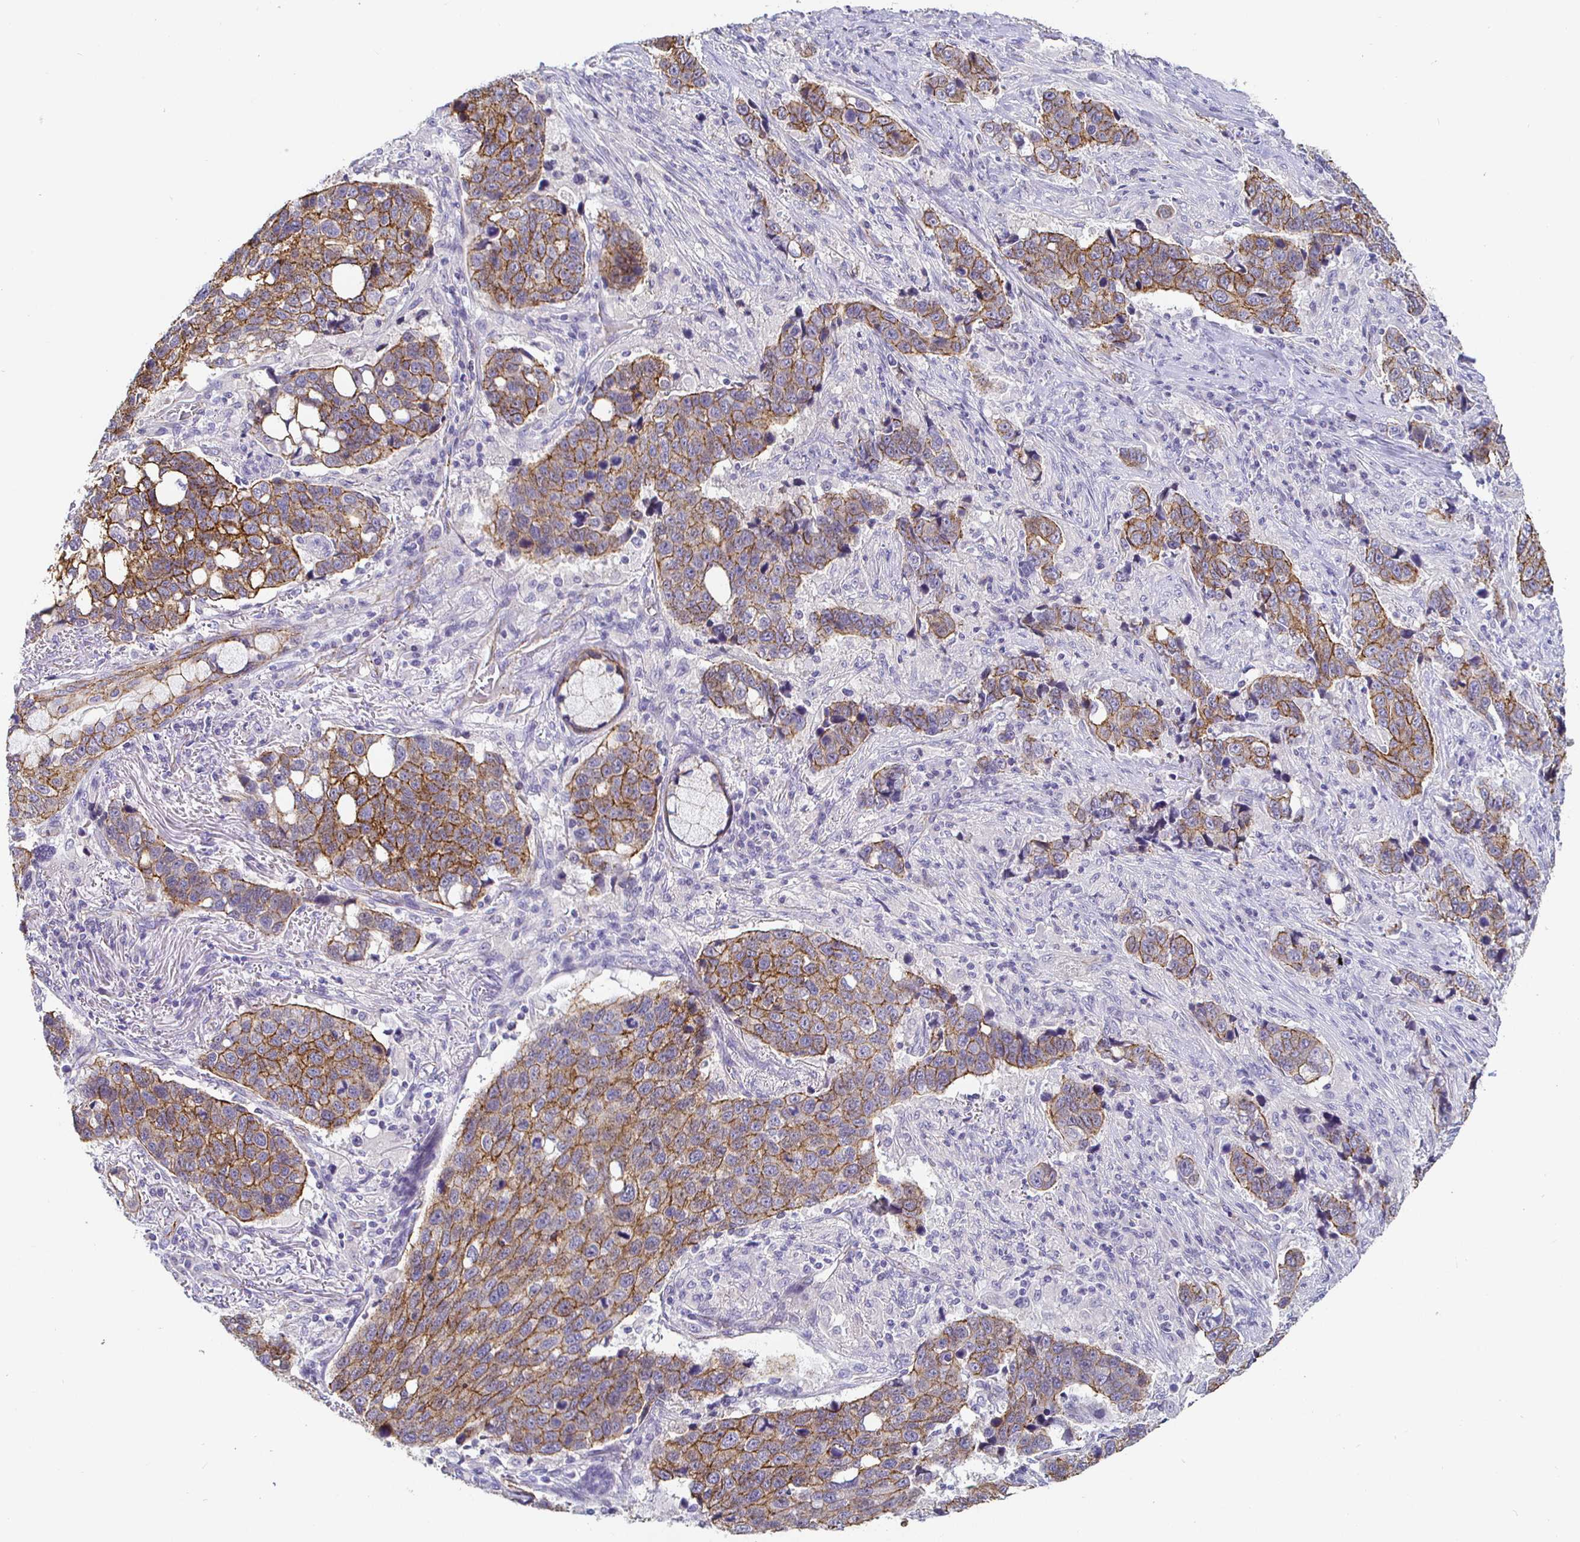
{"staining": {"intensity": "moderate", "quantity": ">75%", "location": "cytoplasmic/membranous"}, "tissue": "lung cancer", "cell_type": "Tumor cells", "image_type": "cancer", "snomed": [{"axis": "morphology", "description": "Squamous cell carcinoma, NOS"}, {"axis": "topography", "description": "Lymph node"}, {"axis": "topography", "description": "Lung"}], "caption": "About >75% of tumor cells in human lung cancer display moderate cytoplasmic/membranous protein staining as visualized by brown immunohistochemical staining.", "gene": "PIWIL3", "patient": {"sex": "male", "age": 61}}